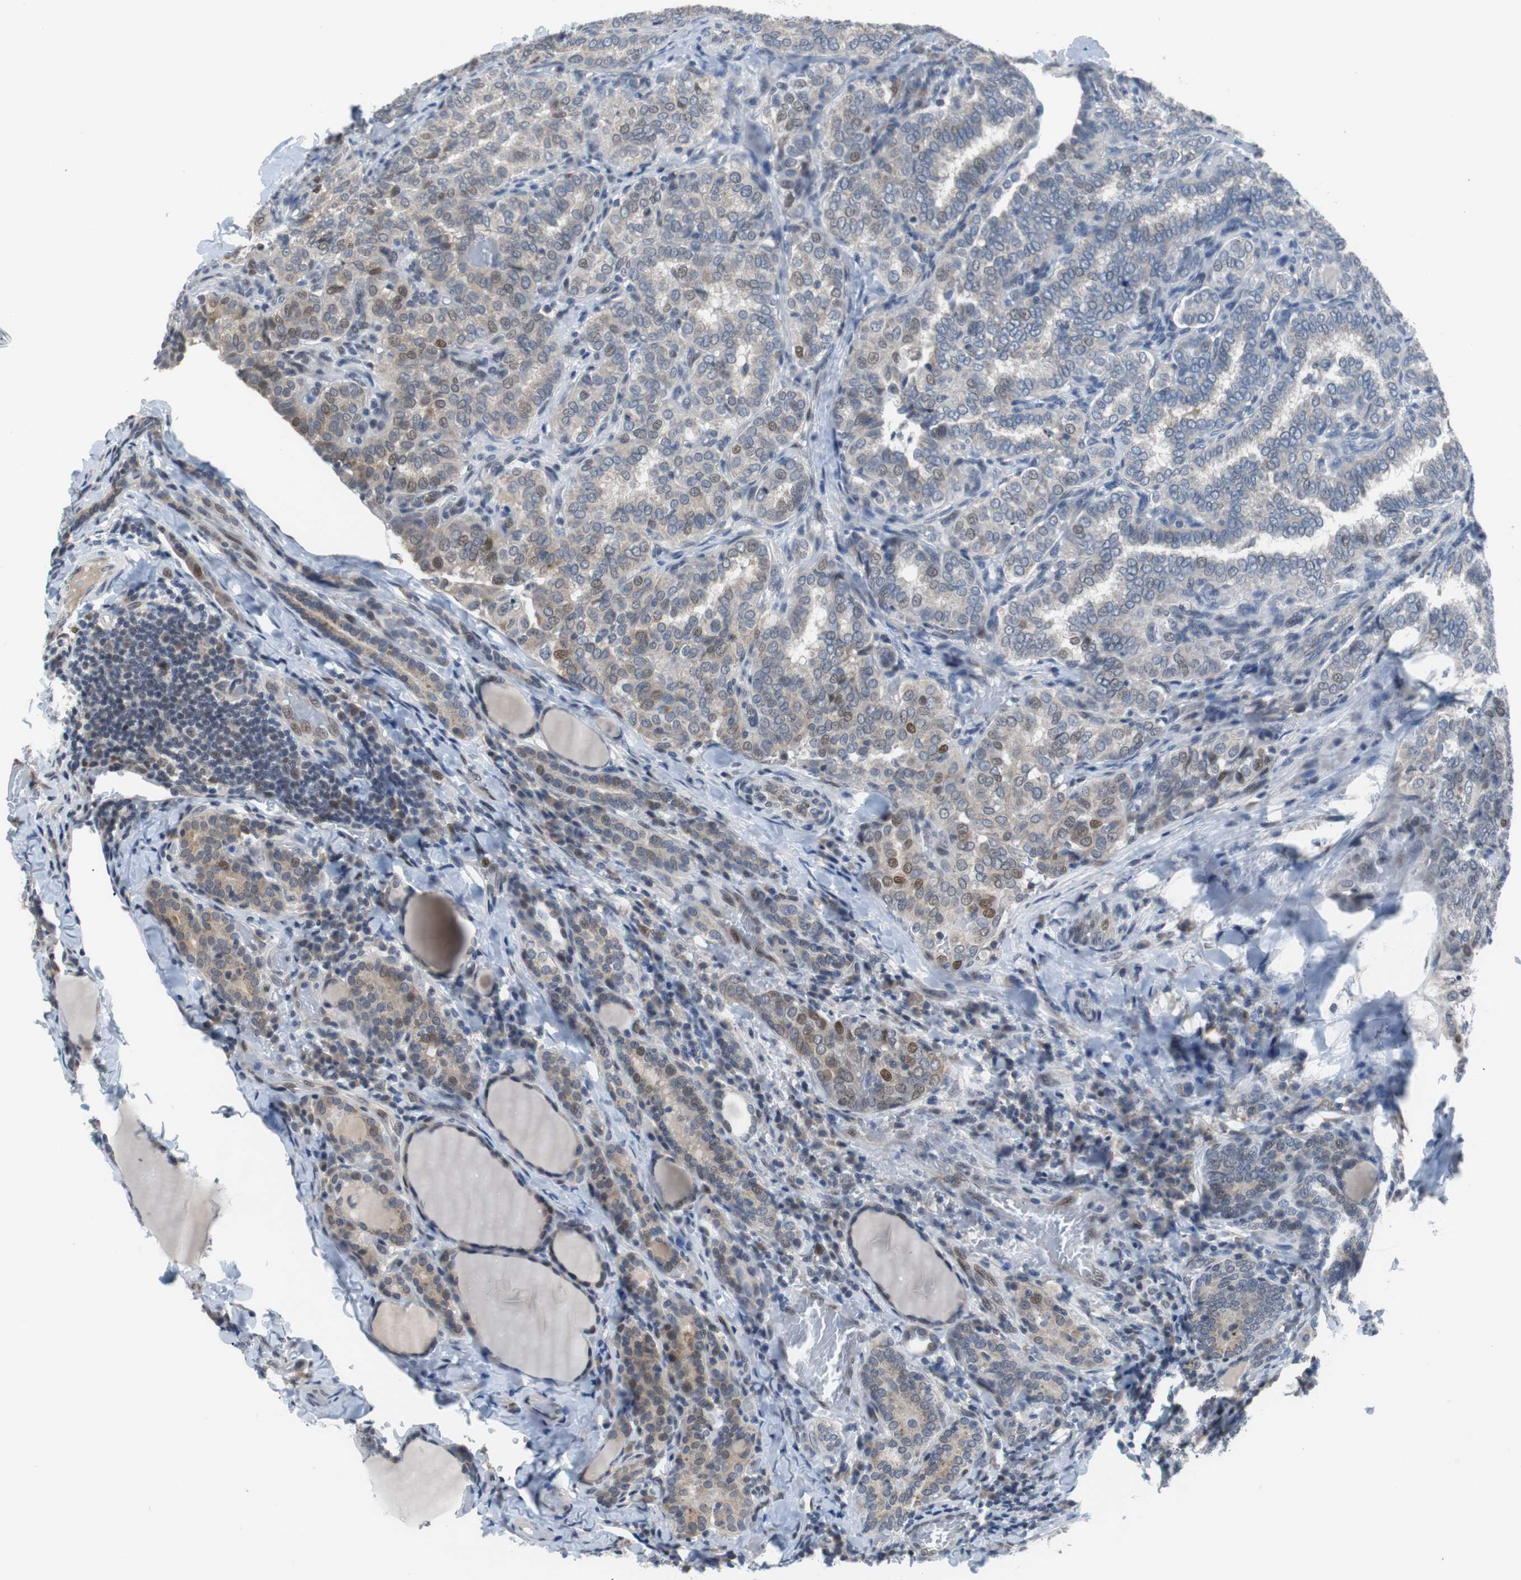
{"staining": {"intensity": "weak", "quantity": "<25%", "location": "cytoplasmic/membranous,nuclear"}, "tissue": "thyroid cancer", "cell_type": "Tumor cells", "image_type": "cancer", "snomed": [{"axis": "morphology", "description": "Normal tissue, NOS"}, {"axis": "morphology", "description": "Papillary adenocarcinoma, NOS"}, {"axis": "topography", "description": "Thyroid gland"}], "caption": "The immunohistochemistry photomicrograph has no significant staining in tumor cells of thyroid papillary adenocarcinoma tissue.", "gene": "TP63", "patient": {"sex": "female", "age": 30}}